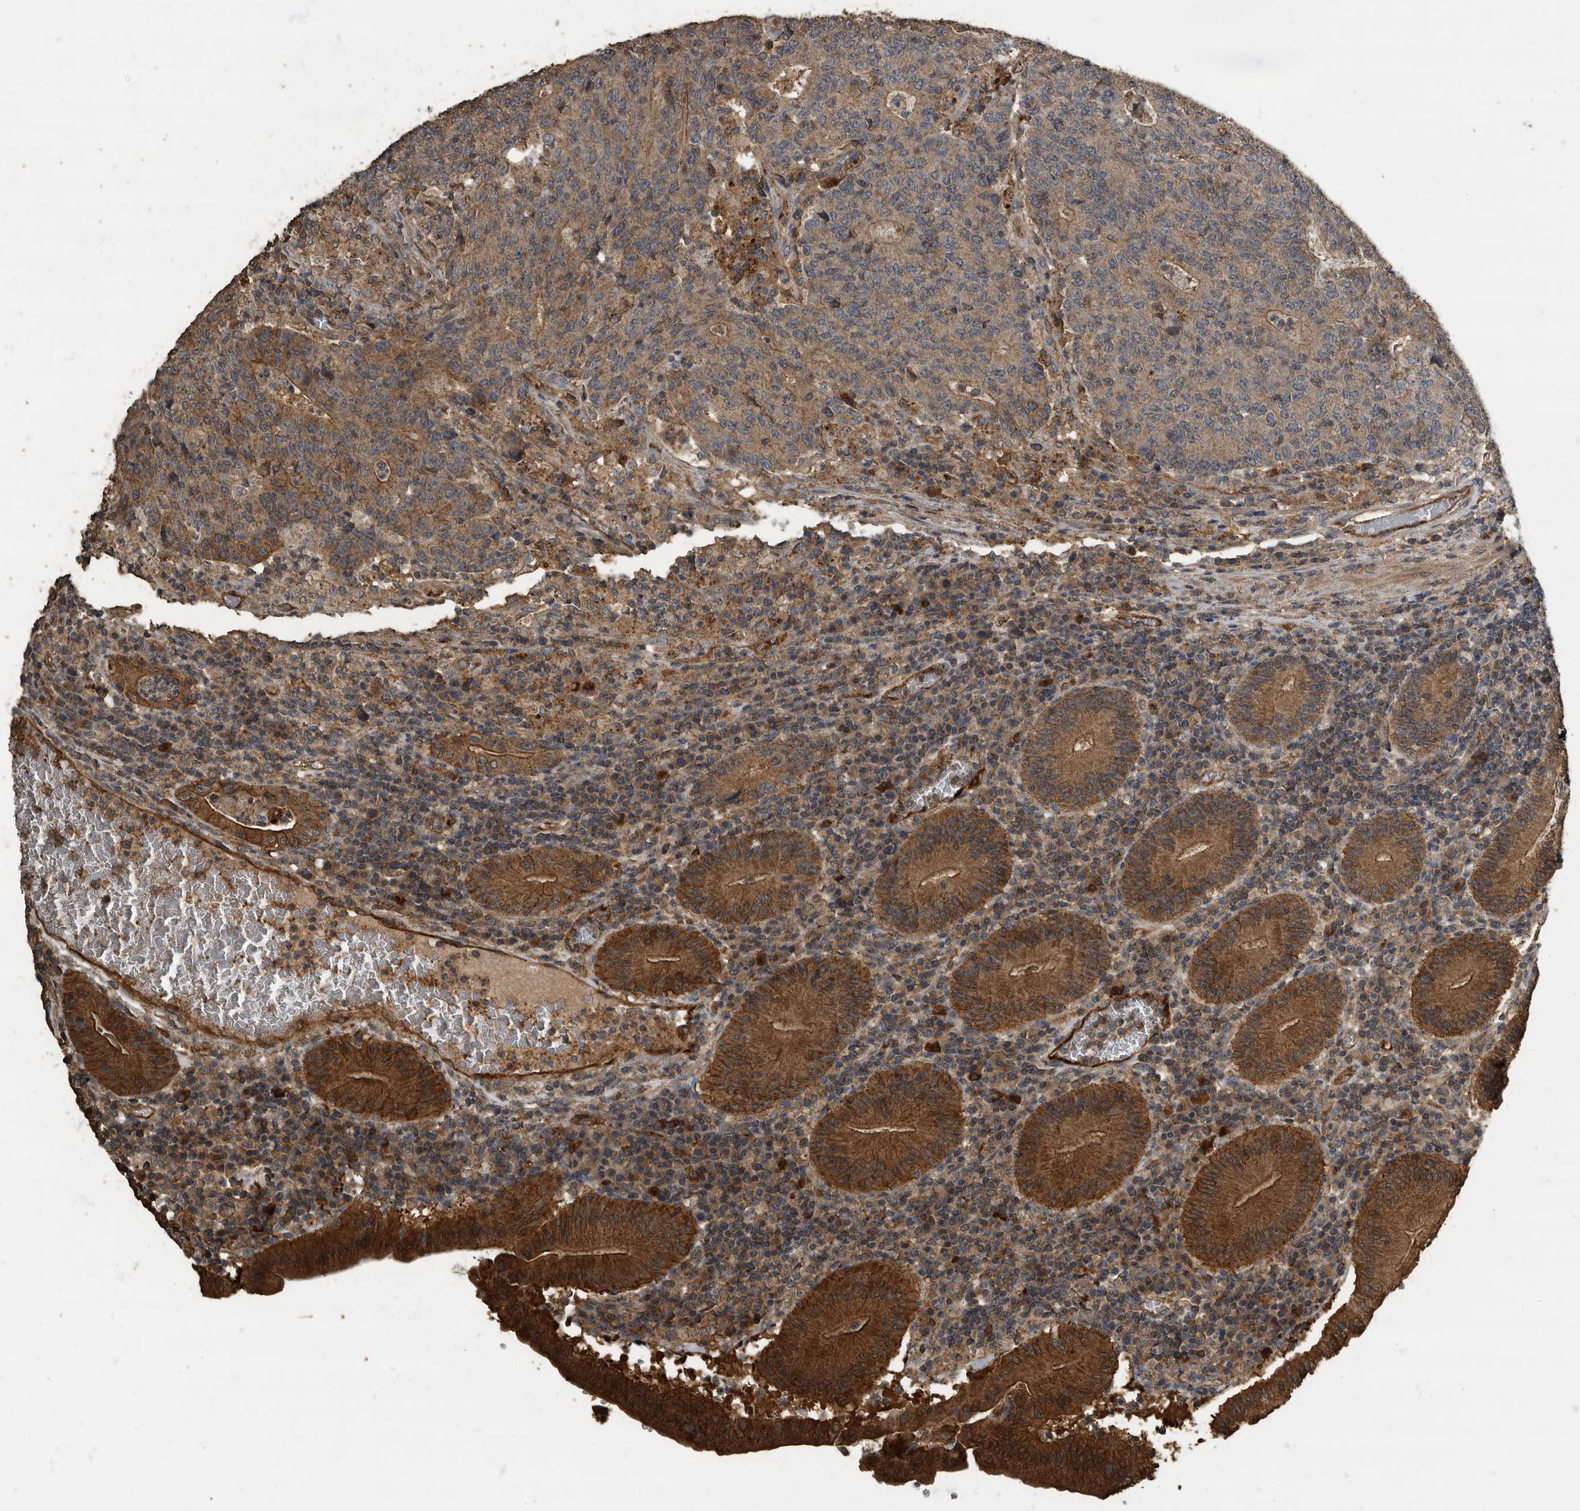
{"staining": {"intensity": "weak", "quantity": ">75%", "location": "cytoplasmic/membranous"}, "tissue": "colorectal cancer", "cell_type": "Tumor cells", "image_type": "cancer", "snomed": [{"axis": "morphology", "description": "Adenocarcinoma, NOS"}, {"axis": "topography", "description": "Colon"}], "caption": "High-power microscopy captured an immunohistochemistry photomicrograph of colorectal adenocarcinoma, revealing weak cytoplasmic/membranous positivity in approximately >75% of tumor cells. The protein of interest is shown in brown color, while the nuclei are stained blue.", "gene": "IL15RA", "patient": {"sex": "female", "age": 75}}